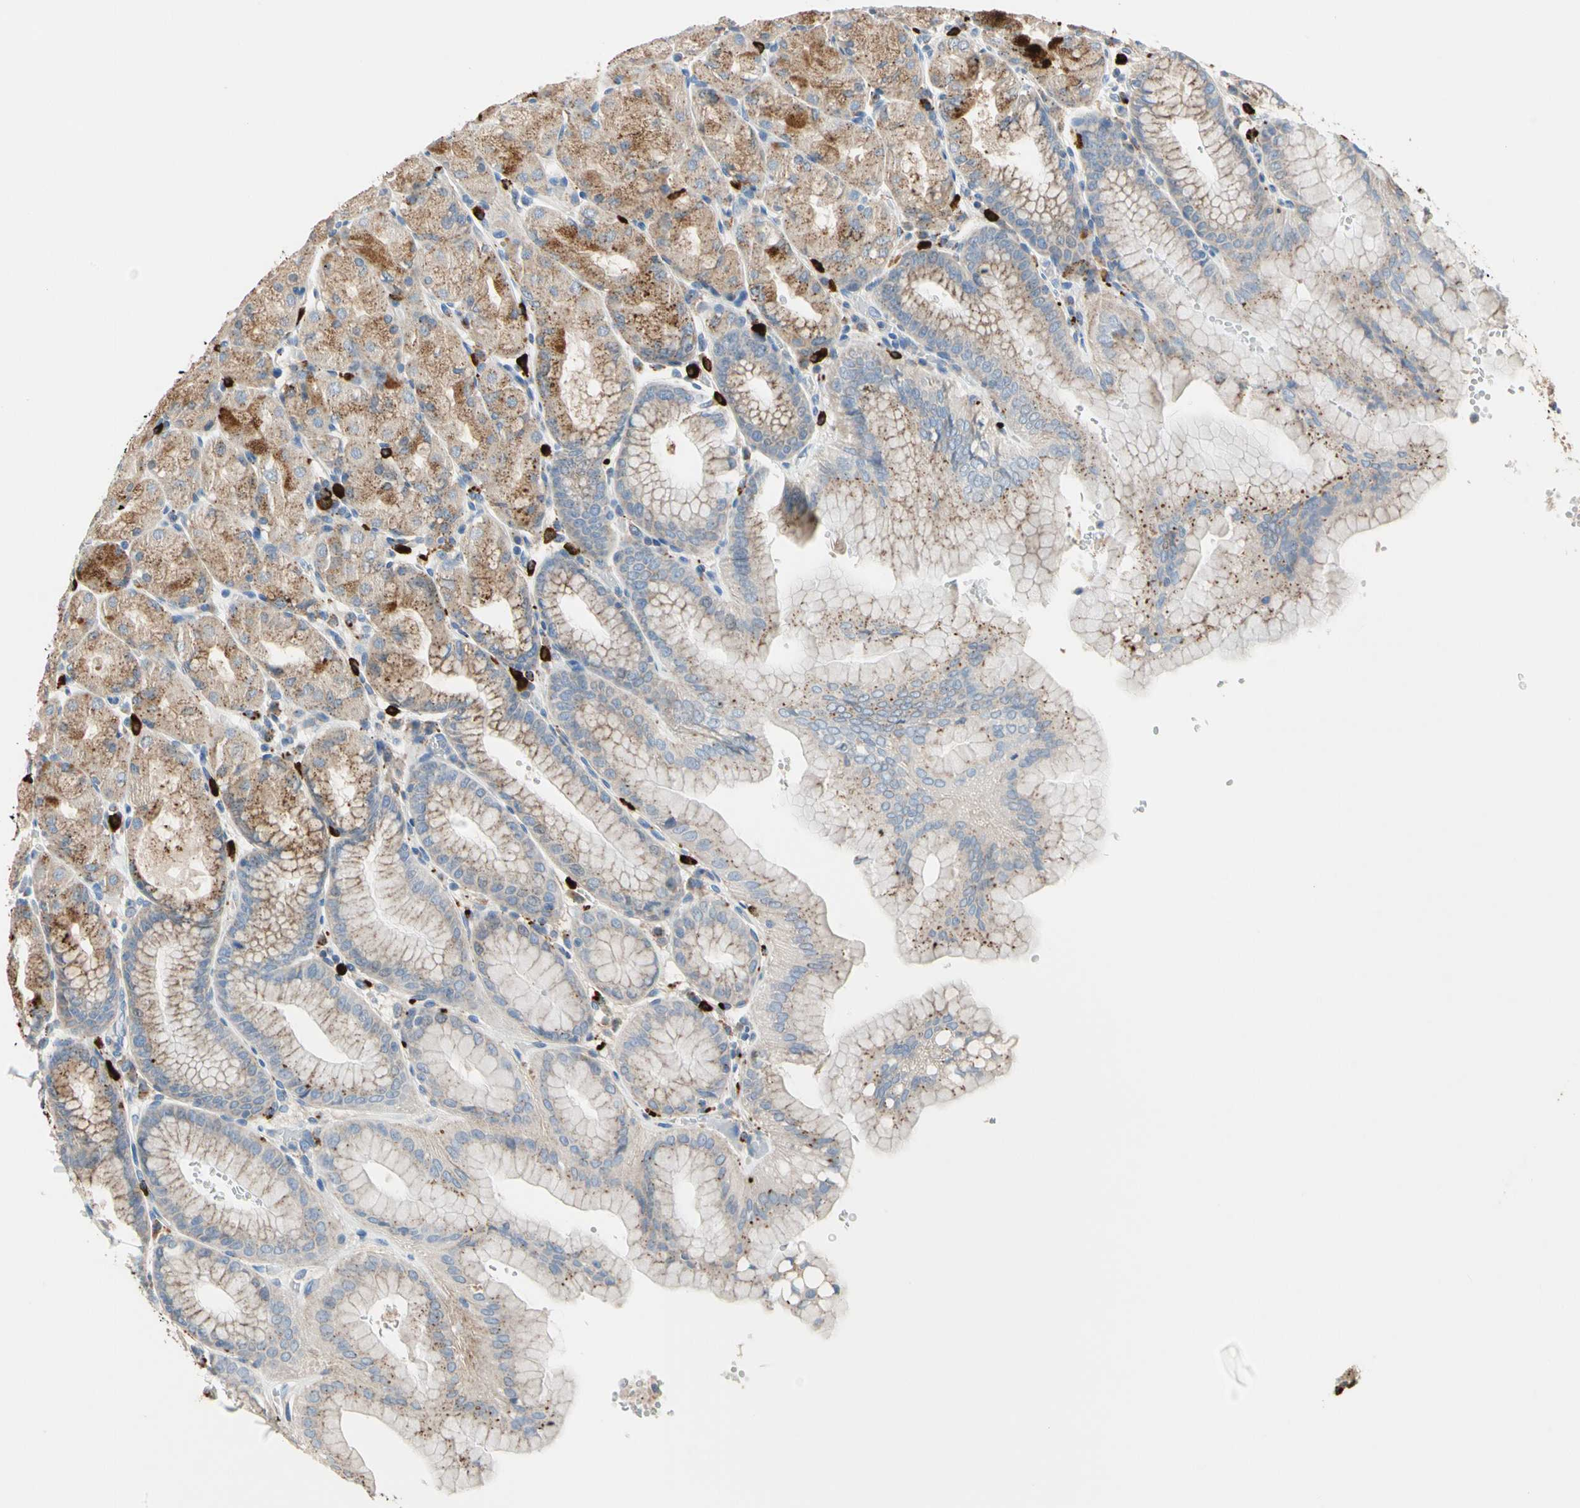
{"staining": {"intensity": "moderate", "quantity": "25%-75%", "location": "cytoplasmic/membranous"}, "tissue": "stomach", "cell_type": "Glandular cells", "image_type": "normal", "snomed": [{"axis": "morphology", "description": "Normal tissue, NOS"}, {"axis": "topography", "description": "Stomach, upper"}, {"axis": "topography", "description": "Stomach"}], "caption": "About 25%-75% of glandular cells in unremarkable stomach reveal moderate cytoplasmic/membranous protein staining as visualized by brown immunohistochemical staining.", "gene": "GM2A", "patient": {"sex": "male", "age": 76}}